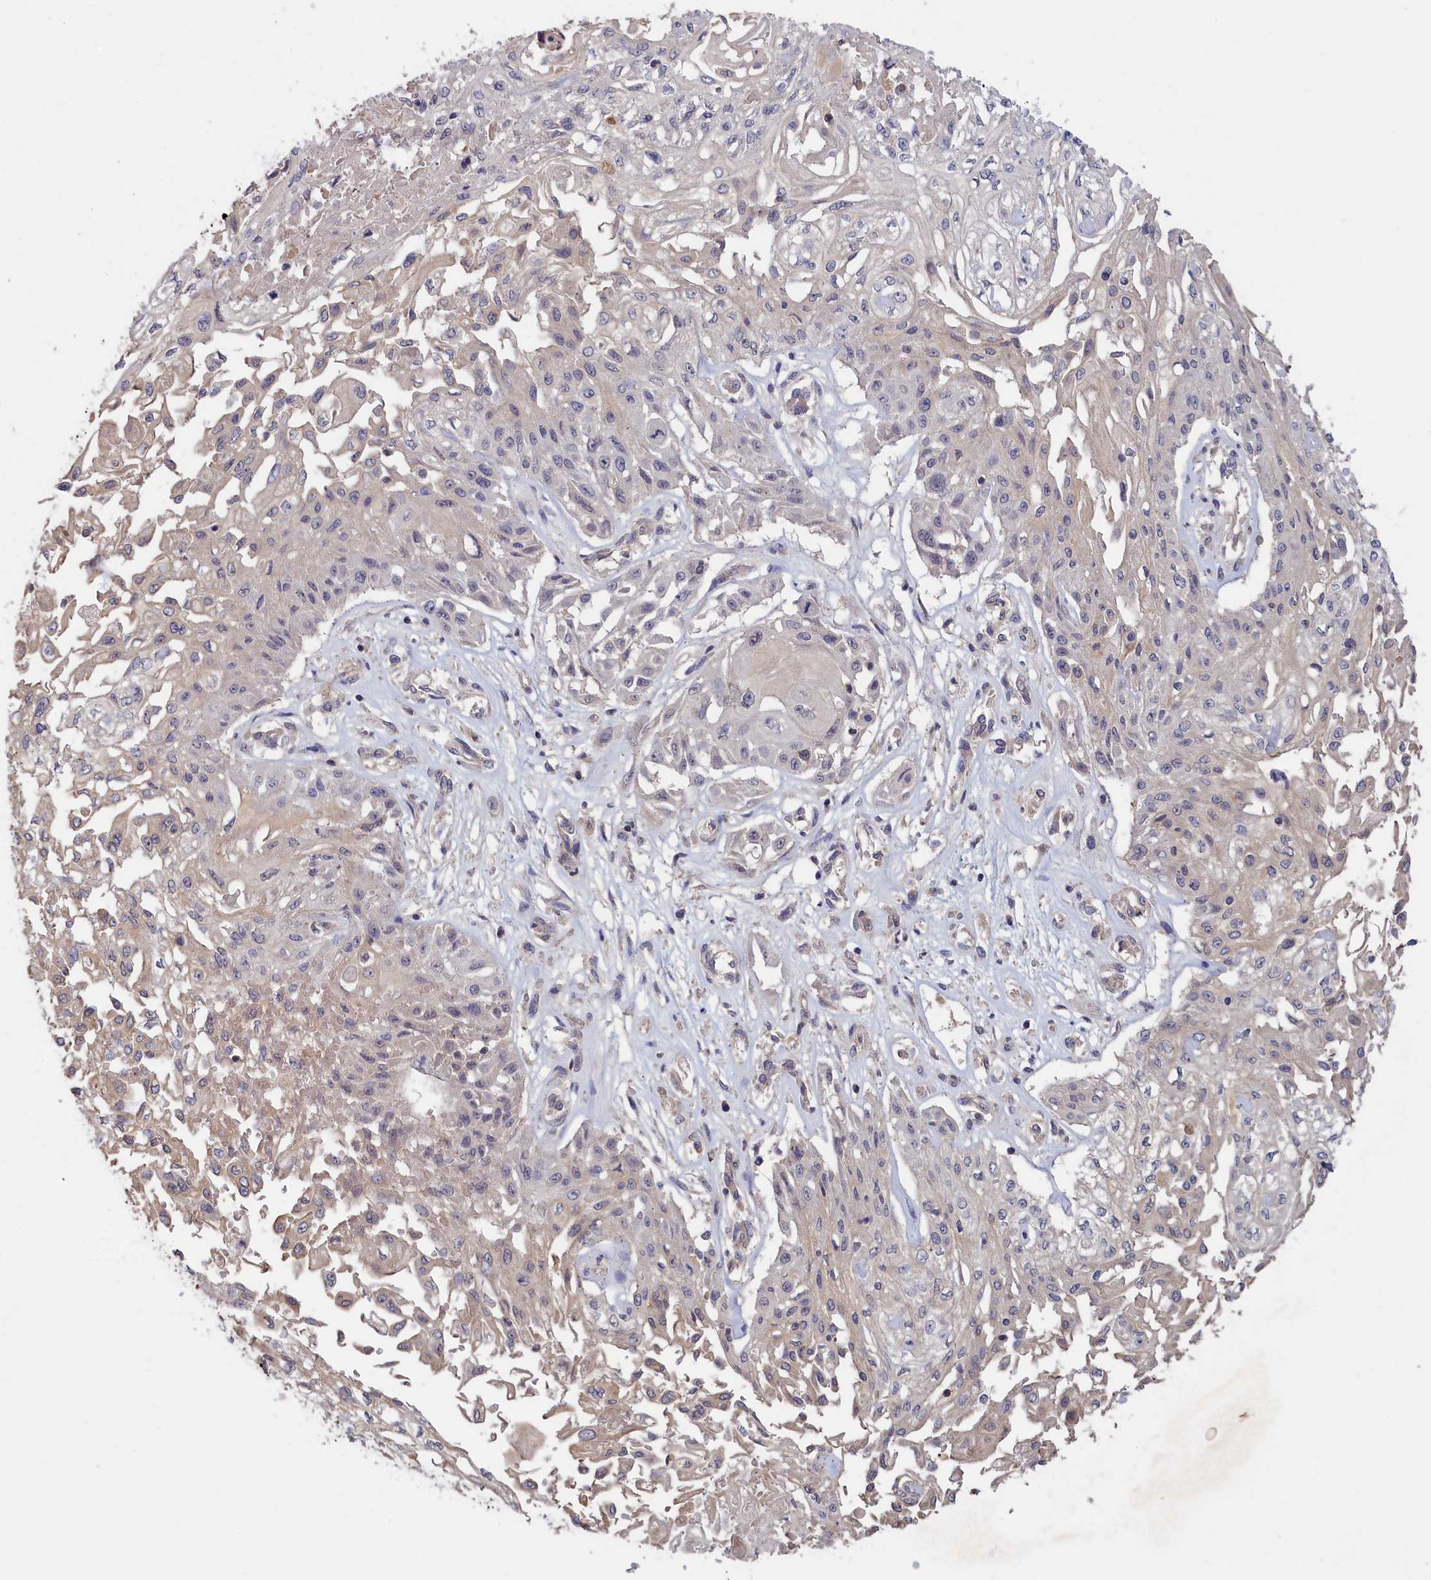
{"staining": {"intensity": "negative", "quantity": "none", "location": "none"}, "tissue": "skin cancer", "cell_type": "Tumor cells", "image_type": "cancer", "snomed": [{"axis": "morphology", "description": "Squamous cell carcinoma, NOS"}, {"axis": "morphology", "description": "Squamous cell carcinoma, metastatic, NOS"}, {"axis": "topography", "description": "Skin"}, {"axis": "topography", "description": "Lymph node"}], "caption": "IHC of human skin cancer (squamous cell carcinoma) exhibits no expression in tumor cells.", "gene": "CELF5", "patient": {"sex": "male", "age": 75}}